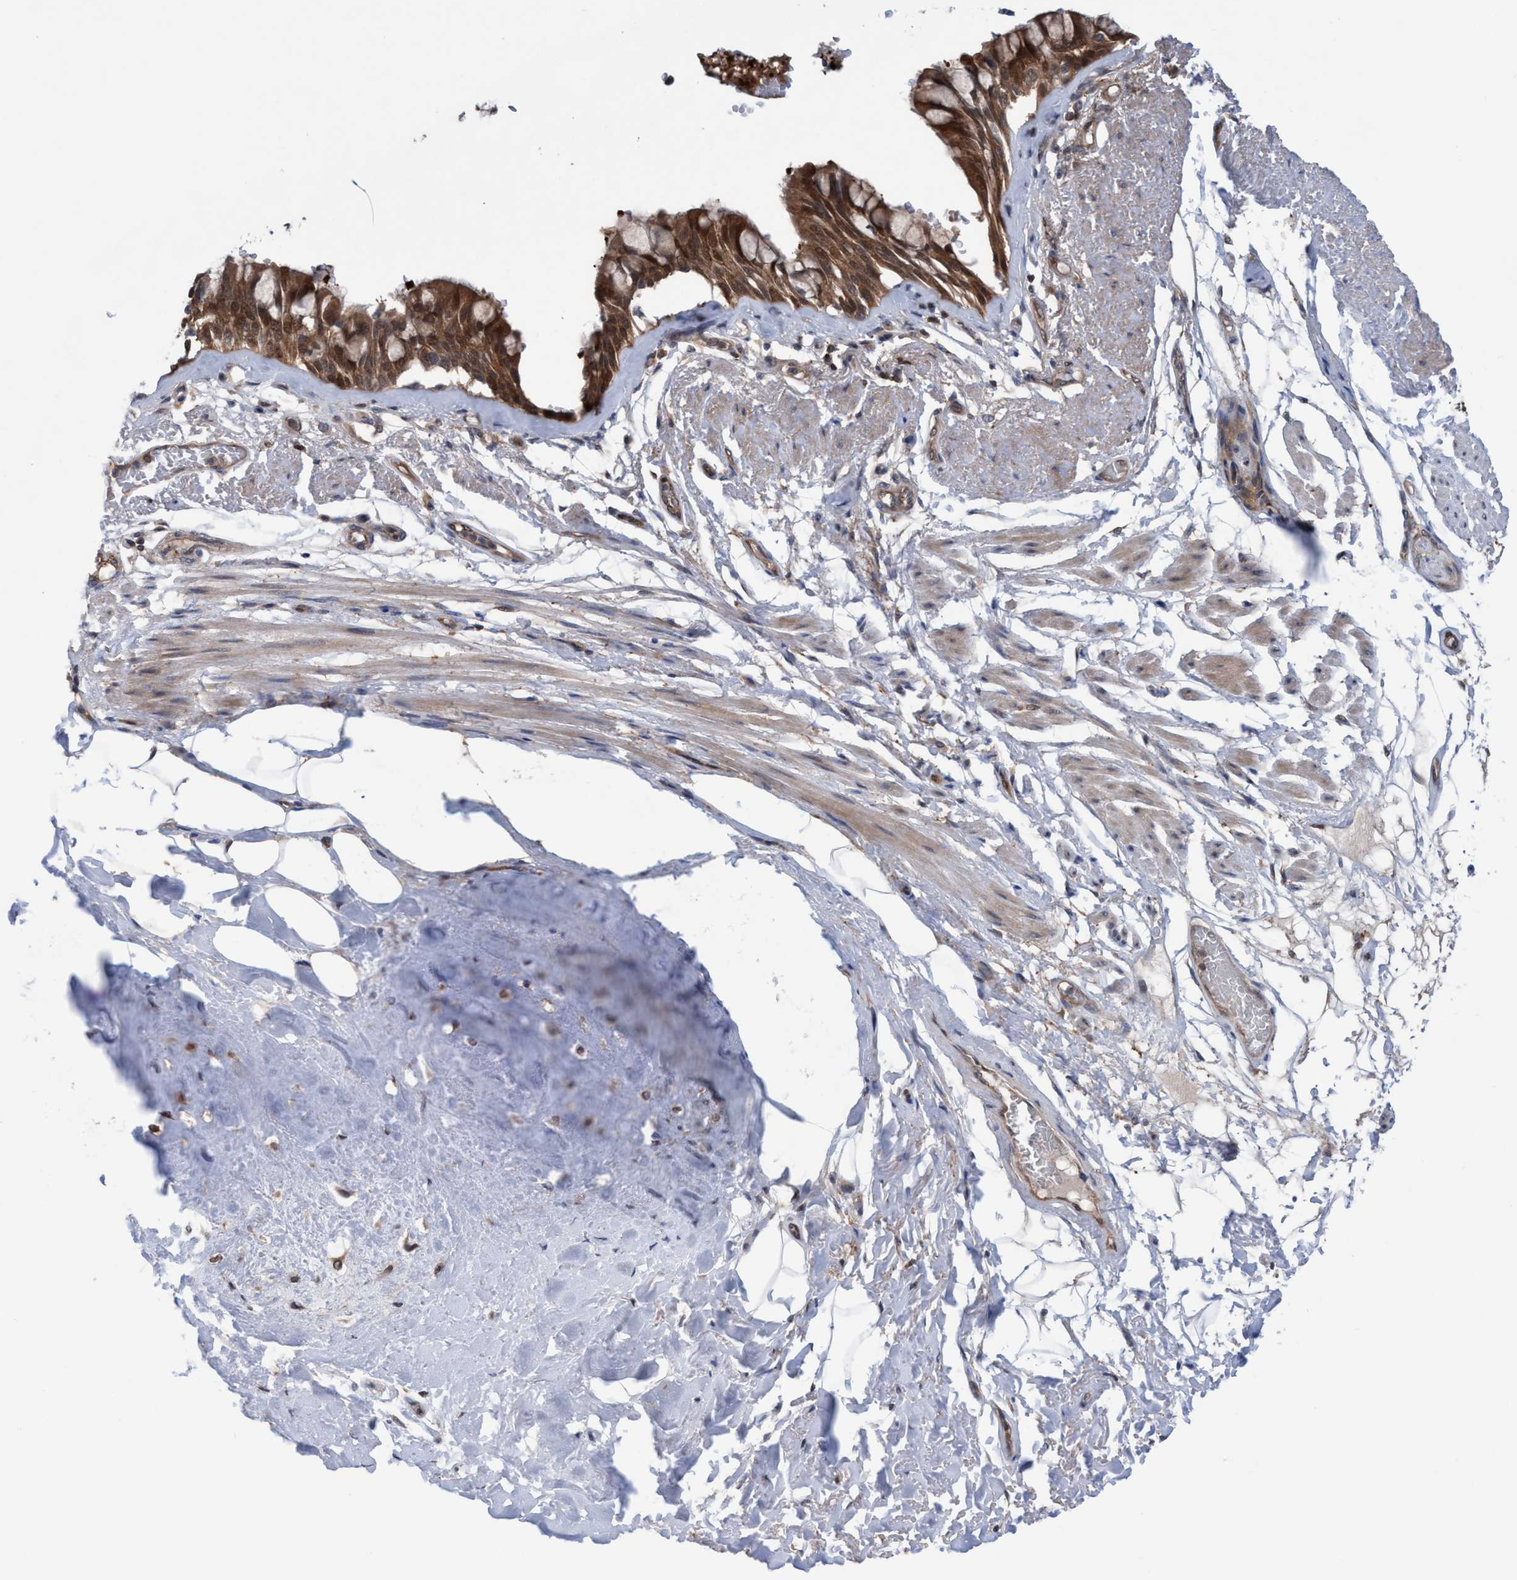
{"staining": {"intensity": "strong", "quantity": ">75%", "location": "cytoplasmic/membranous,nuclear"}, "tissue": "bronchus", "cell_type": "Respiratory epithelial cells", "image_type": "normal", "snomed": [{"axis": "morphology", "description": "Normal tissue, NOS"}, {"axis": "topography", "description": "Bronchus"}], "caption": "This is a micrograph of IHC staining of unremarkable bronchus, which shows strong staining in the cytoplasmic/membranous,nuclear of respiratory epithelial cells.", "gene": "GLOD4", "patient": {"sex": "male", "age": 66}}